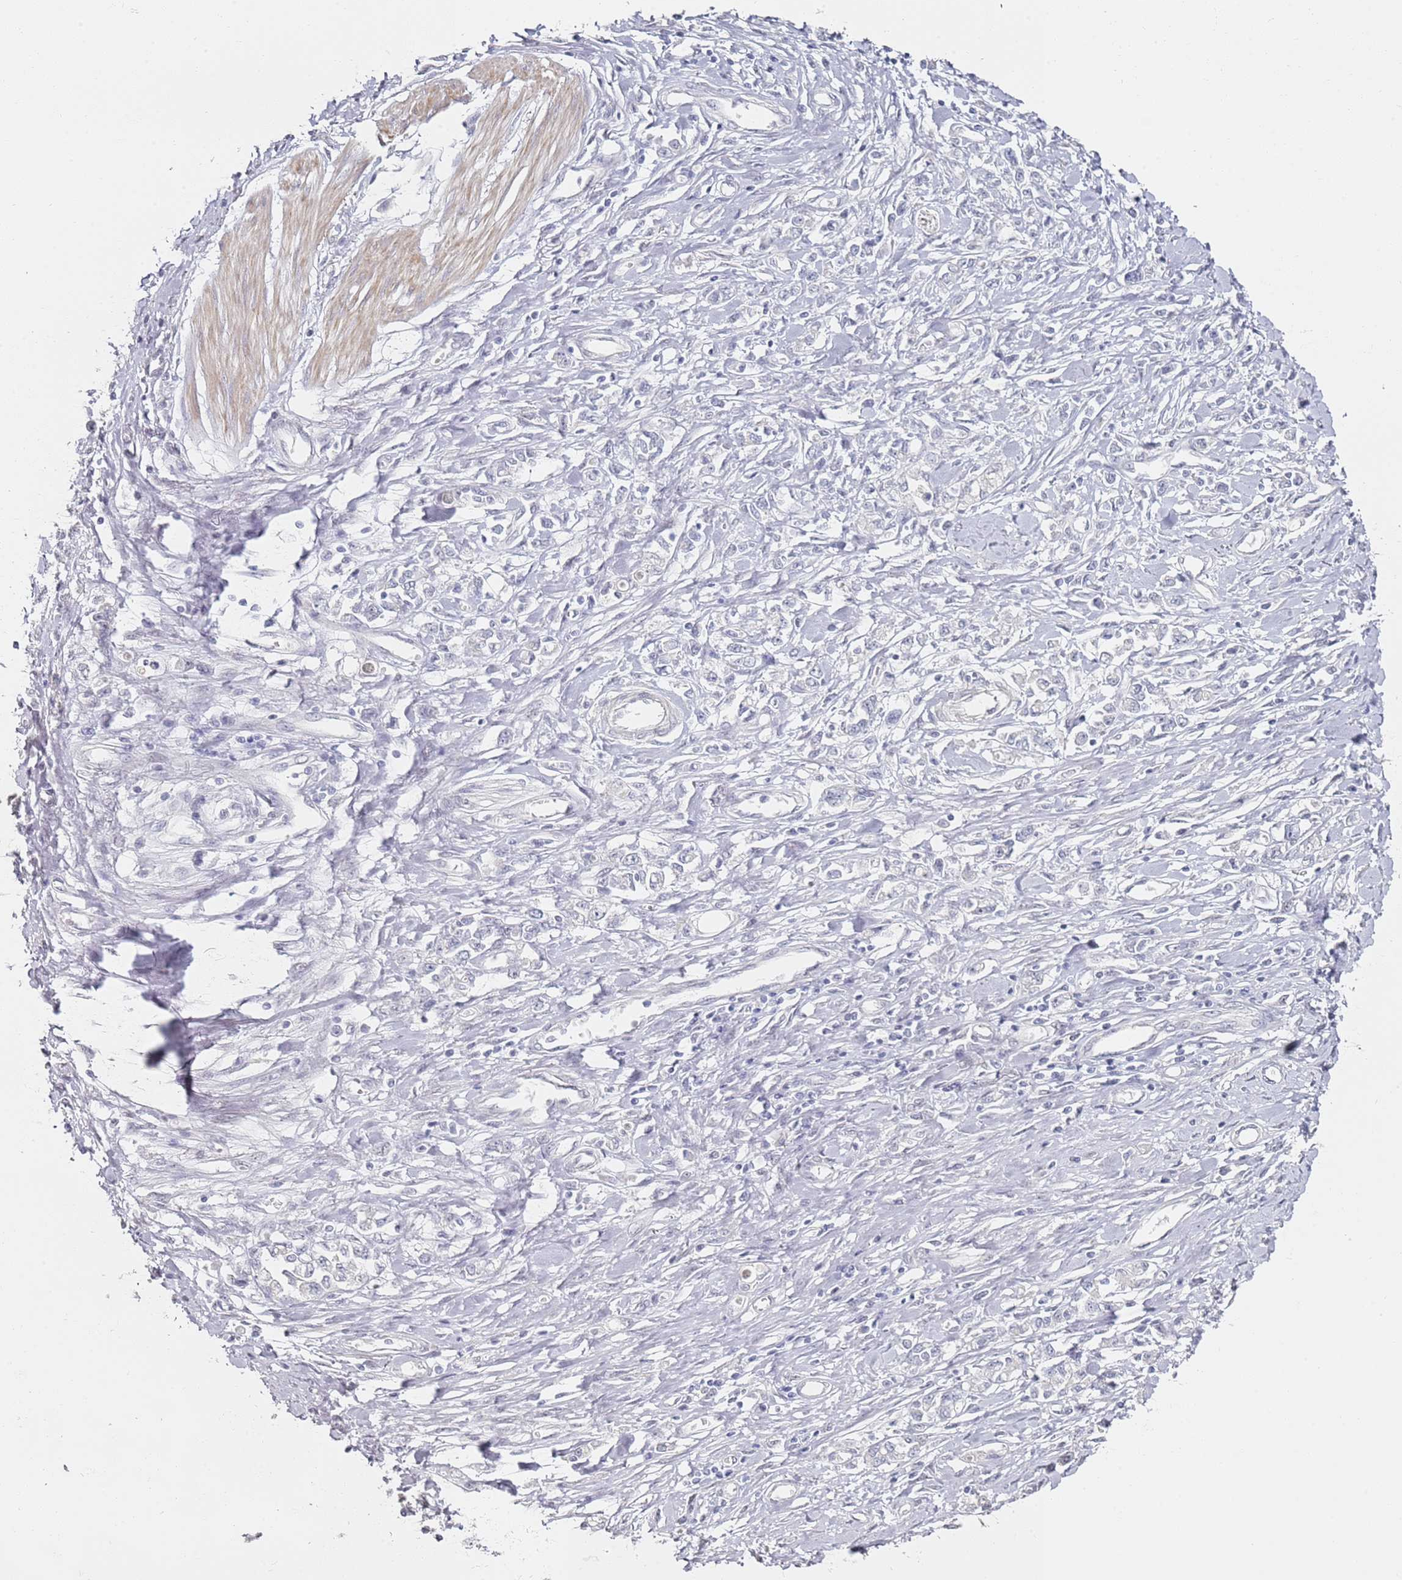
{"staining": {"intensity": "negative", "quantity": "none", "location": "none"}, "tissue": "stomach cancer", "cell_type": "Tumor cells", "image_type": "cancer", "snomed": [{"axis": "morphology", "description": "Adenocarcinoma, NOS"}, {"axis": "topography", "description": "Stomach"}], "caption": "This is an immunohistochemistry (IHC) photomicrograph of human stomach adenocarcinoma. There is no expression in tumor cells.", "gene": "DNAH11", "patient": {"sex": "female", "age": 76}}